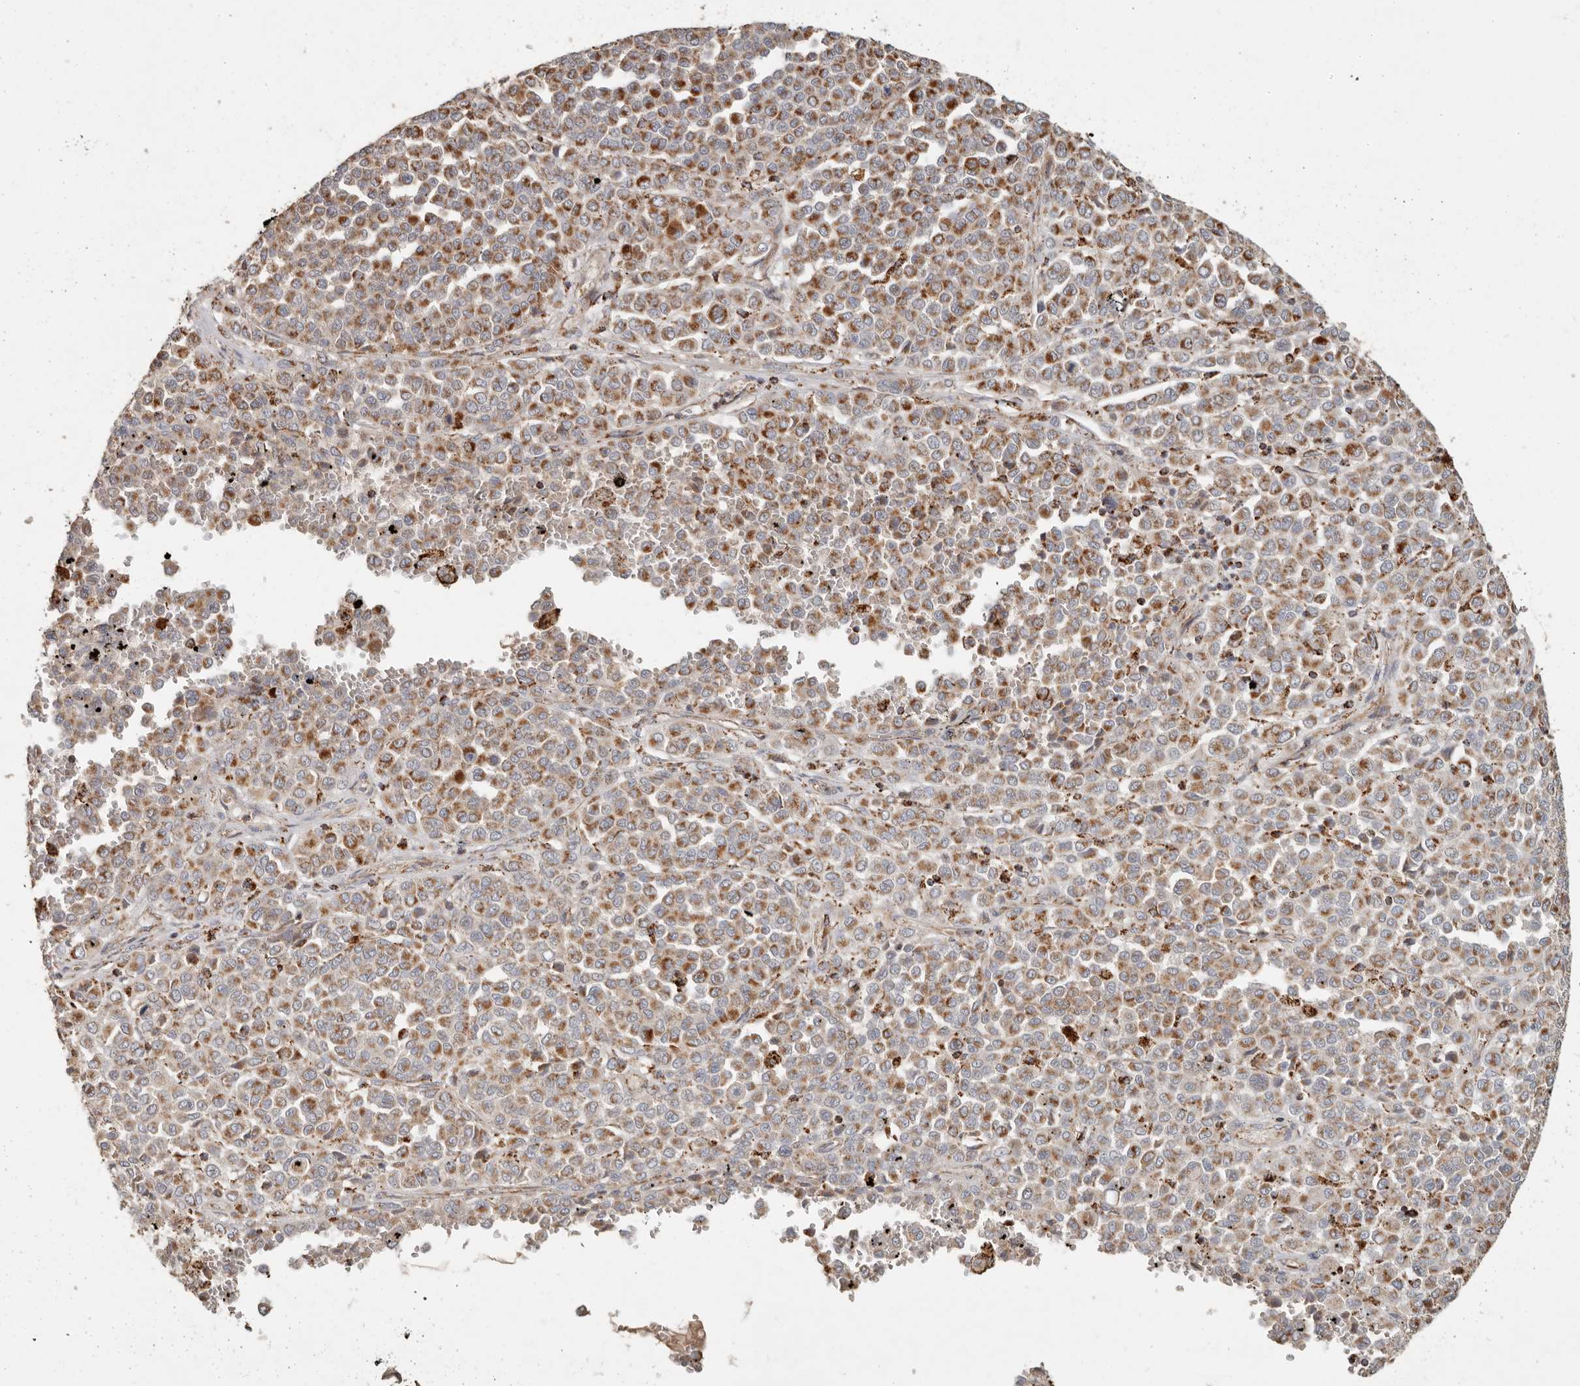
{"staining": {"intensity": "strong", "quantity": ">75%", "location": "cytoplasmic/membranous"}, "tissue": "melanoma", "cell_type": "Tumor cells", "image_type": "cancer", "snomed": [{"axis": "morphology", "description": "Malignant melanoma, Metastatic site"}, {"axis": "topography", "description": "Pancreas"}], "caption": "Strong cytoplasmic/membranous expression for a protein is seen in about >75% of tumor cells of malignant melanoma (metastatic site) using IHC.", "gene": "ARHGEF10L", "patient": {"sex": "female", "age": 30}}